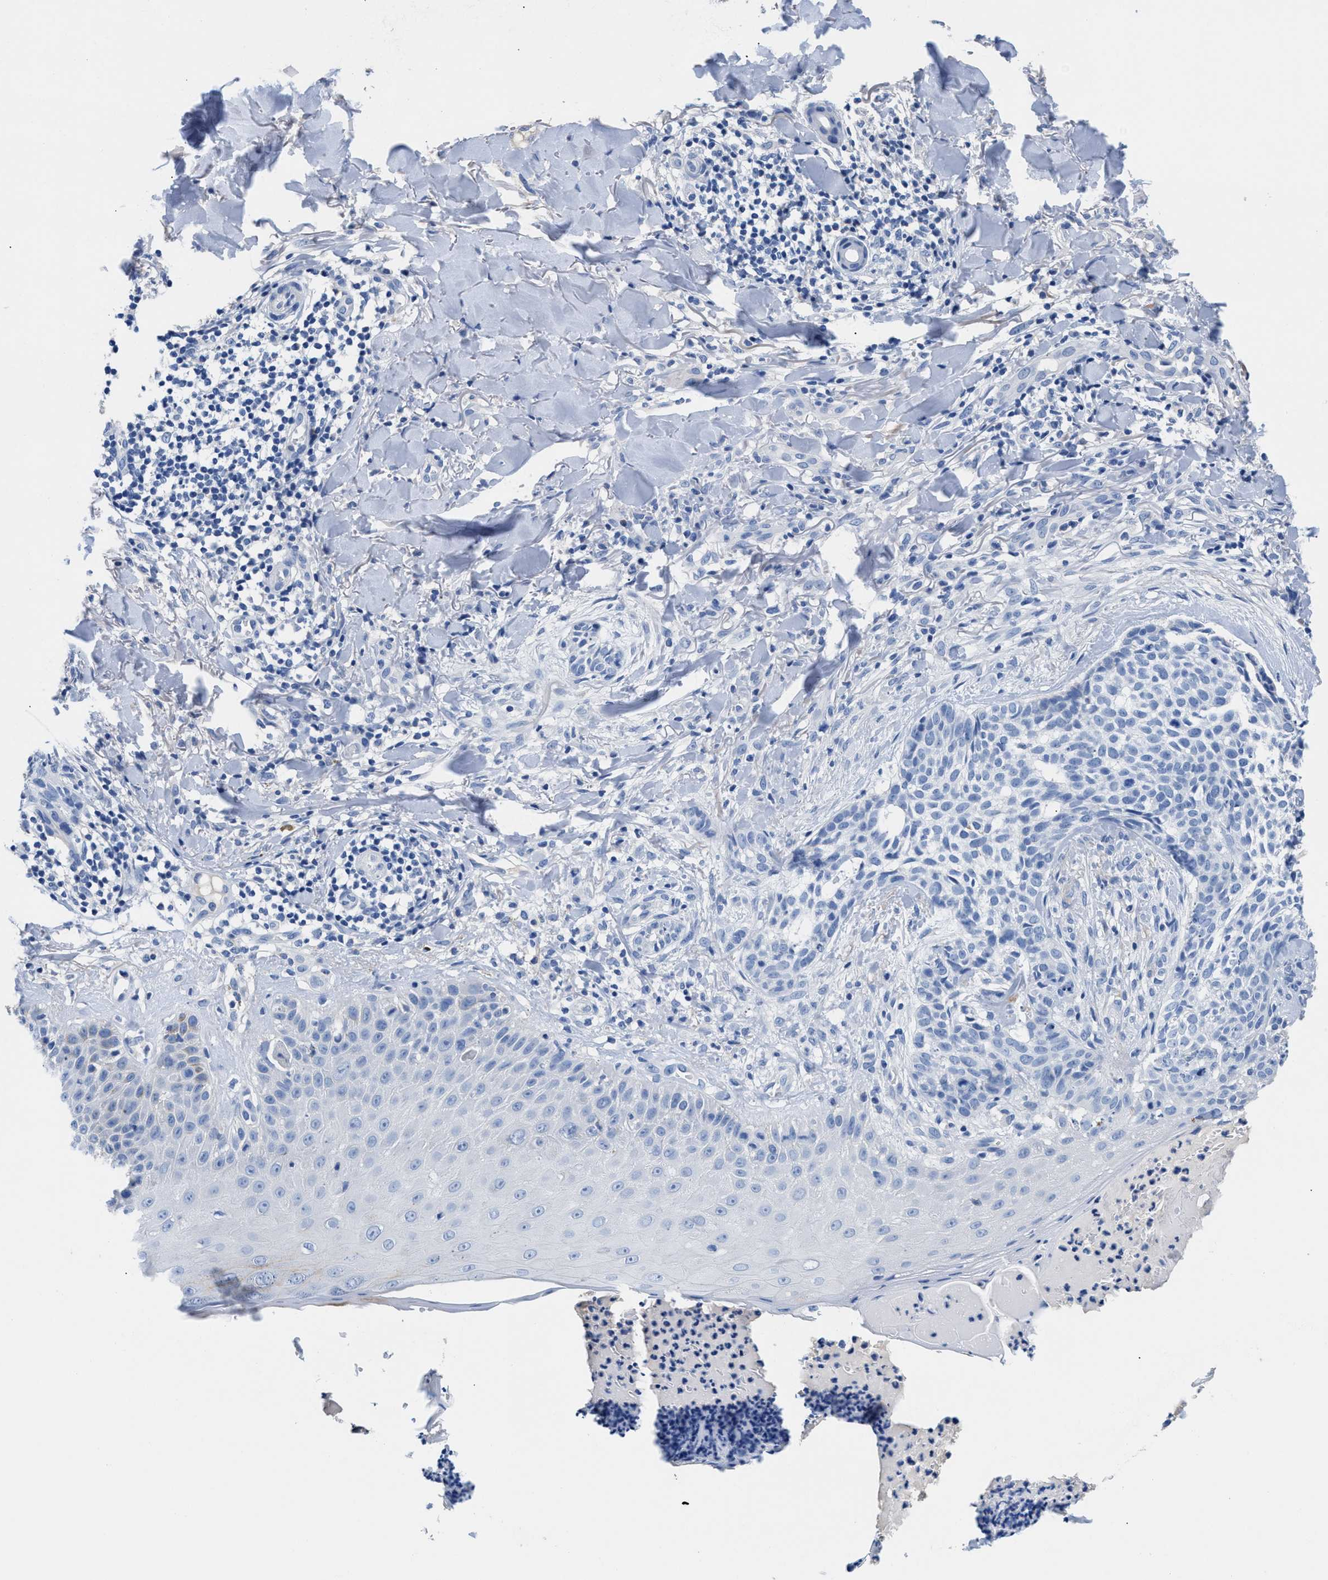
{"staining": {"intensity": "negative", "quantity": "none", "location": "none"}, "tissue": "skin cancer", "cell_type": "Tumor cells", "image_type": "cancer", "snomed": [{"axis": "morphology", "description": "Normal tissue, NOS"}, {"axis": "morphology", "description": "Basal cell carcinoma"}, {"axis": "topography", "description": "Skin"}], "caption": "Basal cell carcinoma (skin) stained for a protein using immunohistochemistry (IHC) displays no expression tumor cells.", "gene": "SLFN13", "patient": {"sex": "male", "age": 67}}